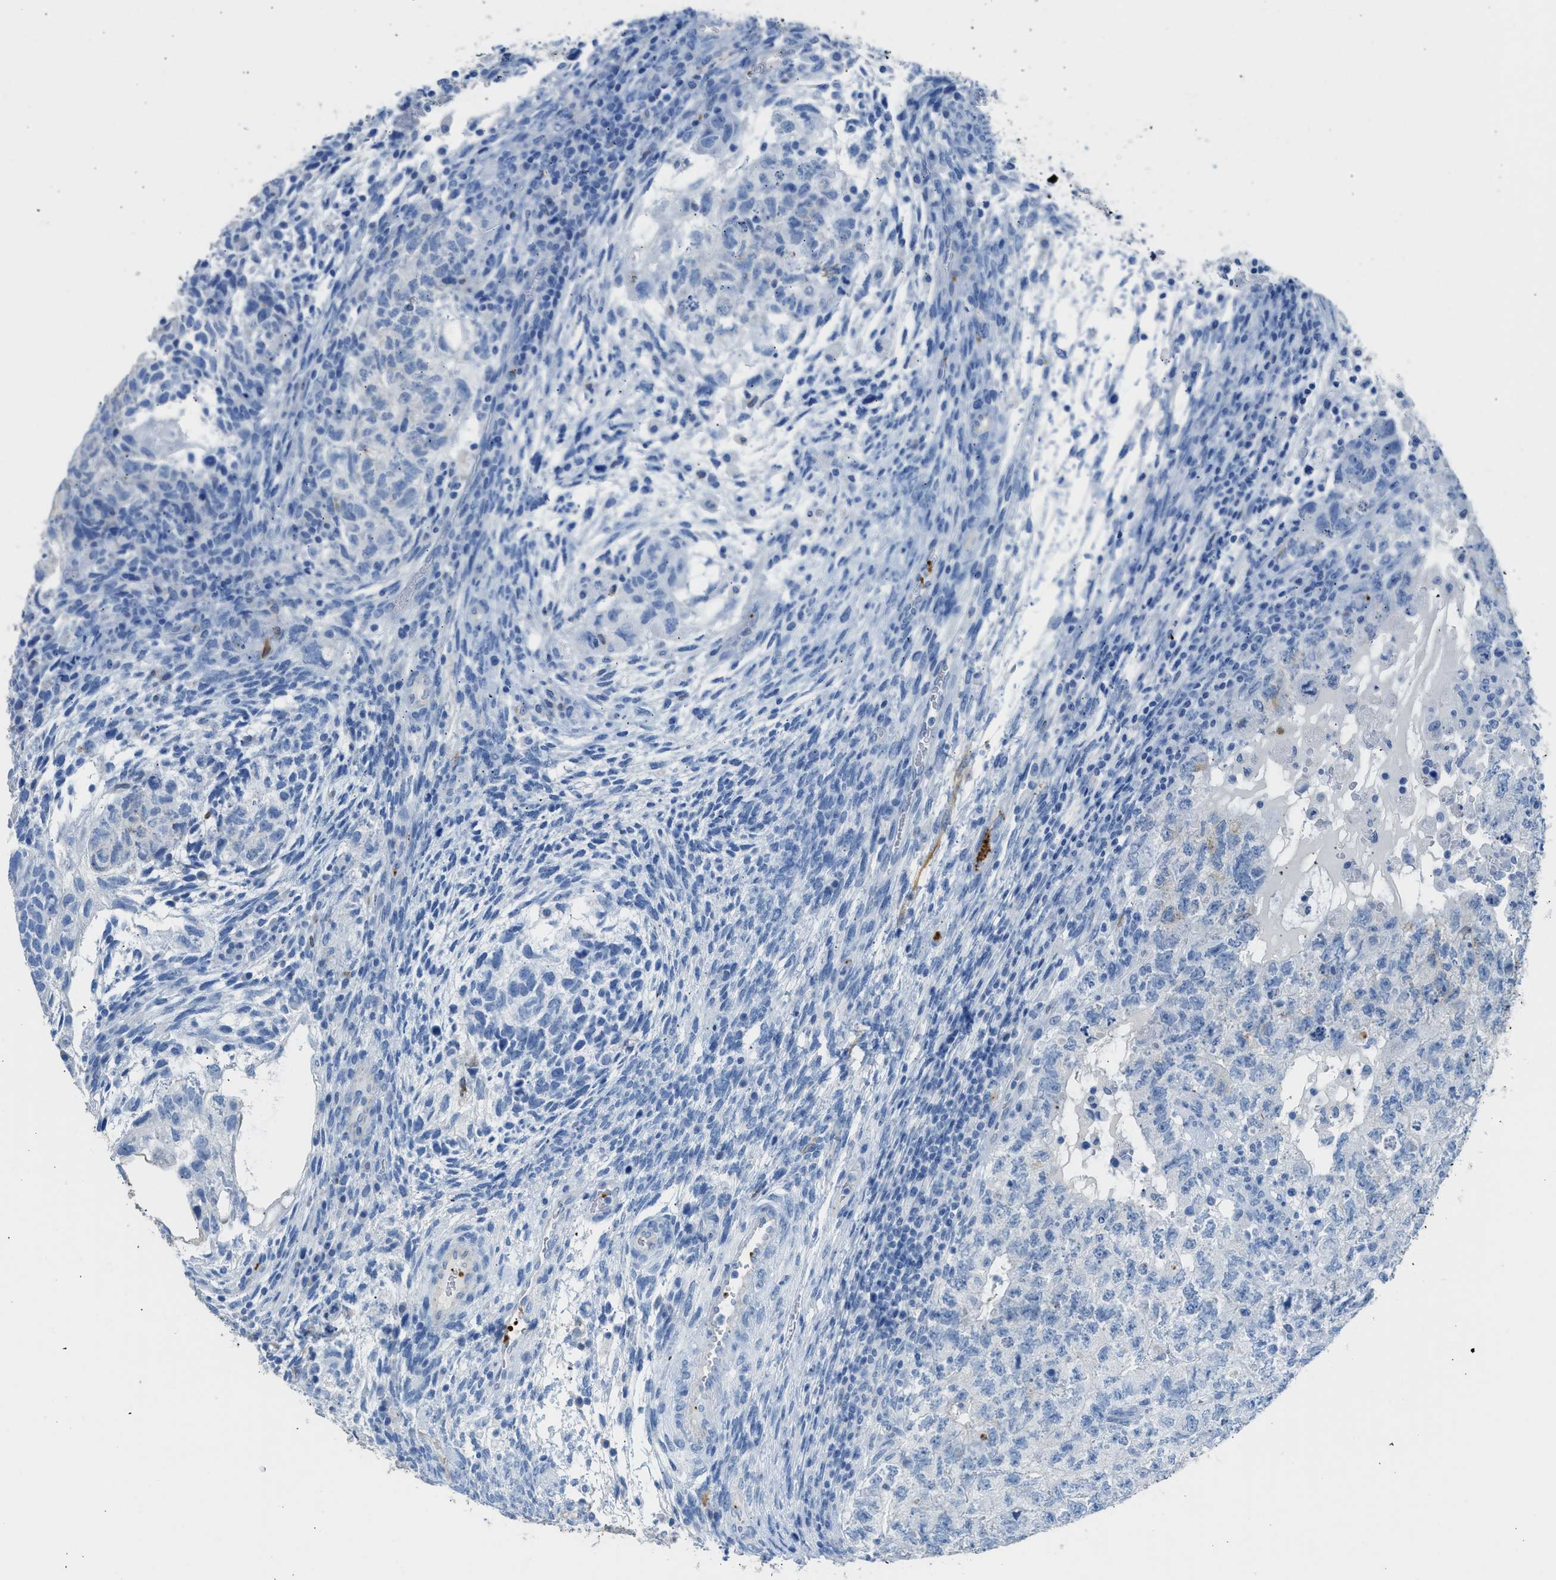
{"staining": {"intensity": "moderate", "quantity": "<25%", "location": "cytoplasmic/membranous"}, "tissue": "testis cancer", "cell_type": "Tumor cells", "image_type": "cancer", "snomed": [{"axis": "morphology", "description": "Carcinoma, Embryonal, NOS"}, {"axis": "topography", "description": "Testis"}], "caption": "Human embryonal carcinoma (testis) stained with a brown dye reveals moderate cytoplasmic/membranous positive staining in approximately <25% of tumor cells.", "gene": "FAIM2", "patient": {"sex": "male", "age": 36}}